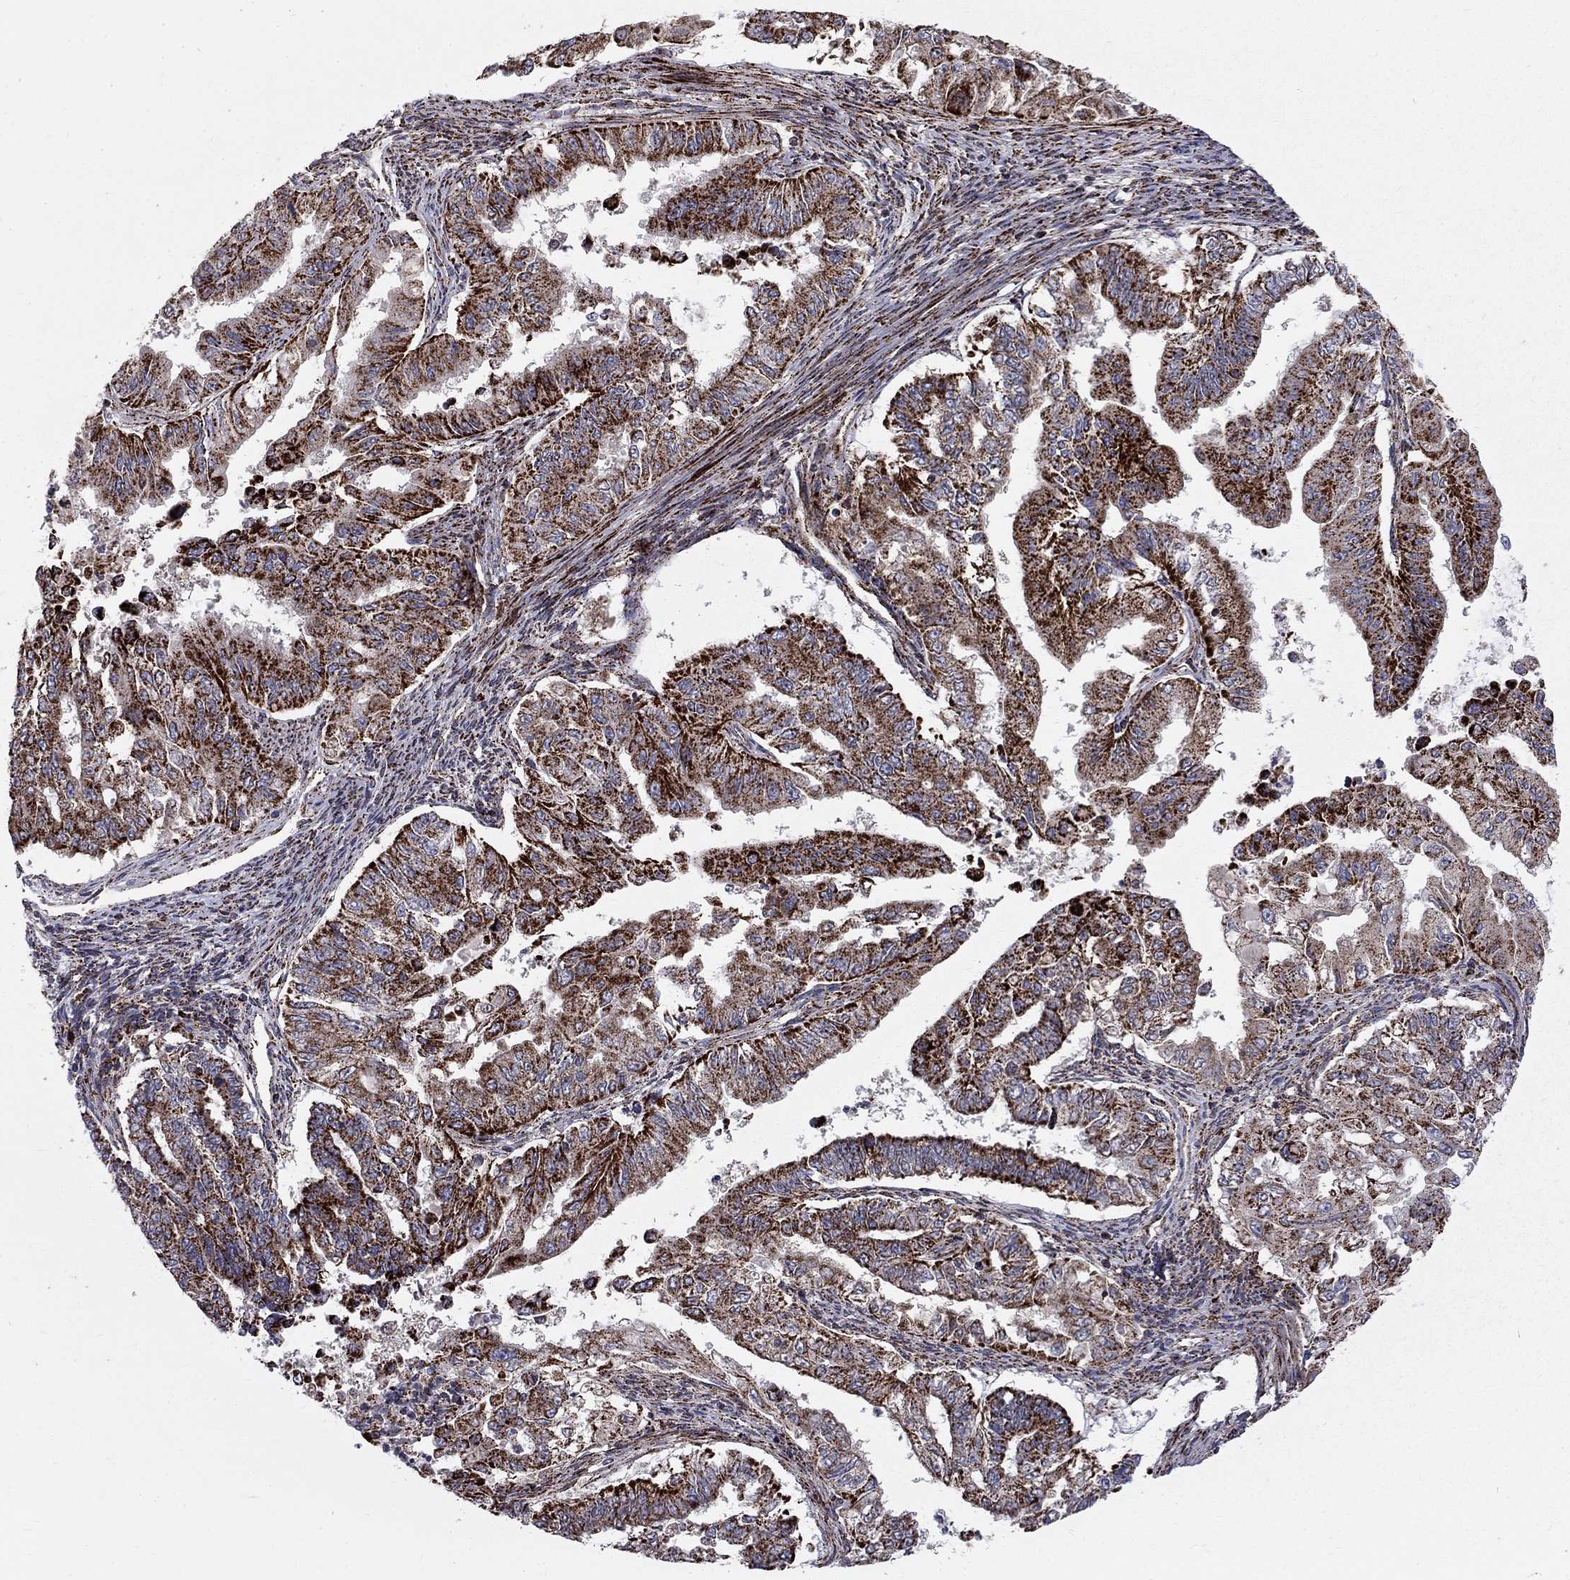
{"staining": {"intensity": "strong", "quantity": ">75%", "location": "cytoplasmic/membranous"}, "tissue": "endometrial cancer", "cell_type": "Tumor cells", "image_type": "cancer", "snomed": [{"axis": "morphology", "description": "Adenocarcinoma, NOS"}, {"axis": "topography", "description": "Uterus"}], "caption": "An IHC histopathology image of tumor tissue is shown. Protein staining in brown highlights strong cytoplasmic/membranous positivity in endometrial cancer (adenocarcinoma) within tumor cells. Ihc stains the protein in brown and the nuclei are stained blue.", "gene": "ALDH1B1", "patient": {"sex": "female", "age": 59}}